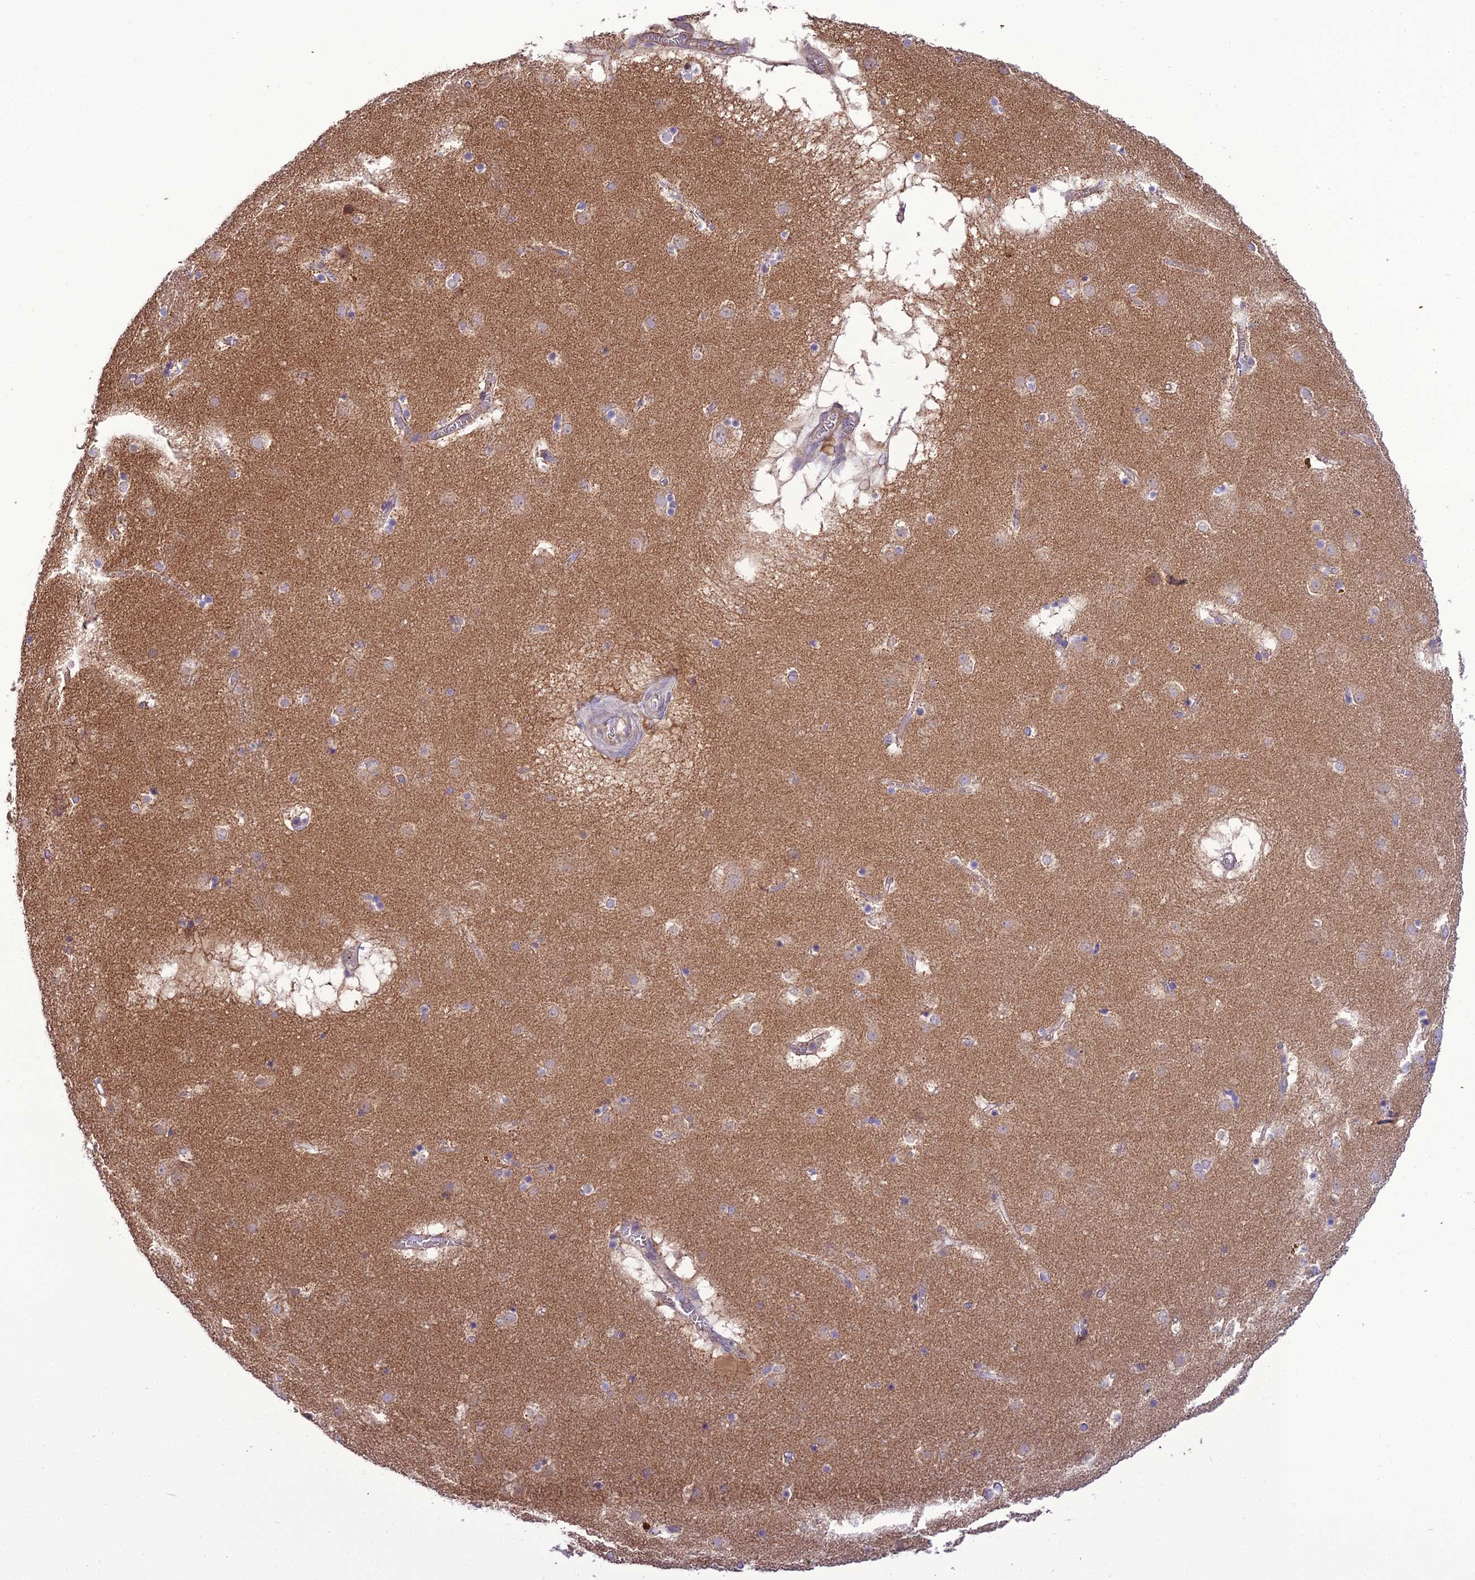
{"staining": {"intensity": "negative", "quantity": "none", "location": "none"}, "tissue": "caudate", "cell_type": "Glial cells", "image_type": "normal", "snomed": [{"axis": "morphology", "description": "Normal tissue, NOS"}, {"axis": "topography", "description": "Lateral ventricle wall"}], "caption": "The image reveals no staining of glial cells in normal caudate.", "gene": "ENSG00000260272", "patient": {"sex": "male", "age": 70}}